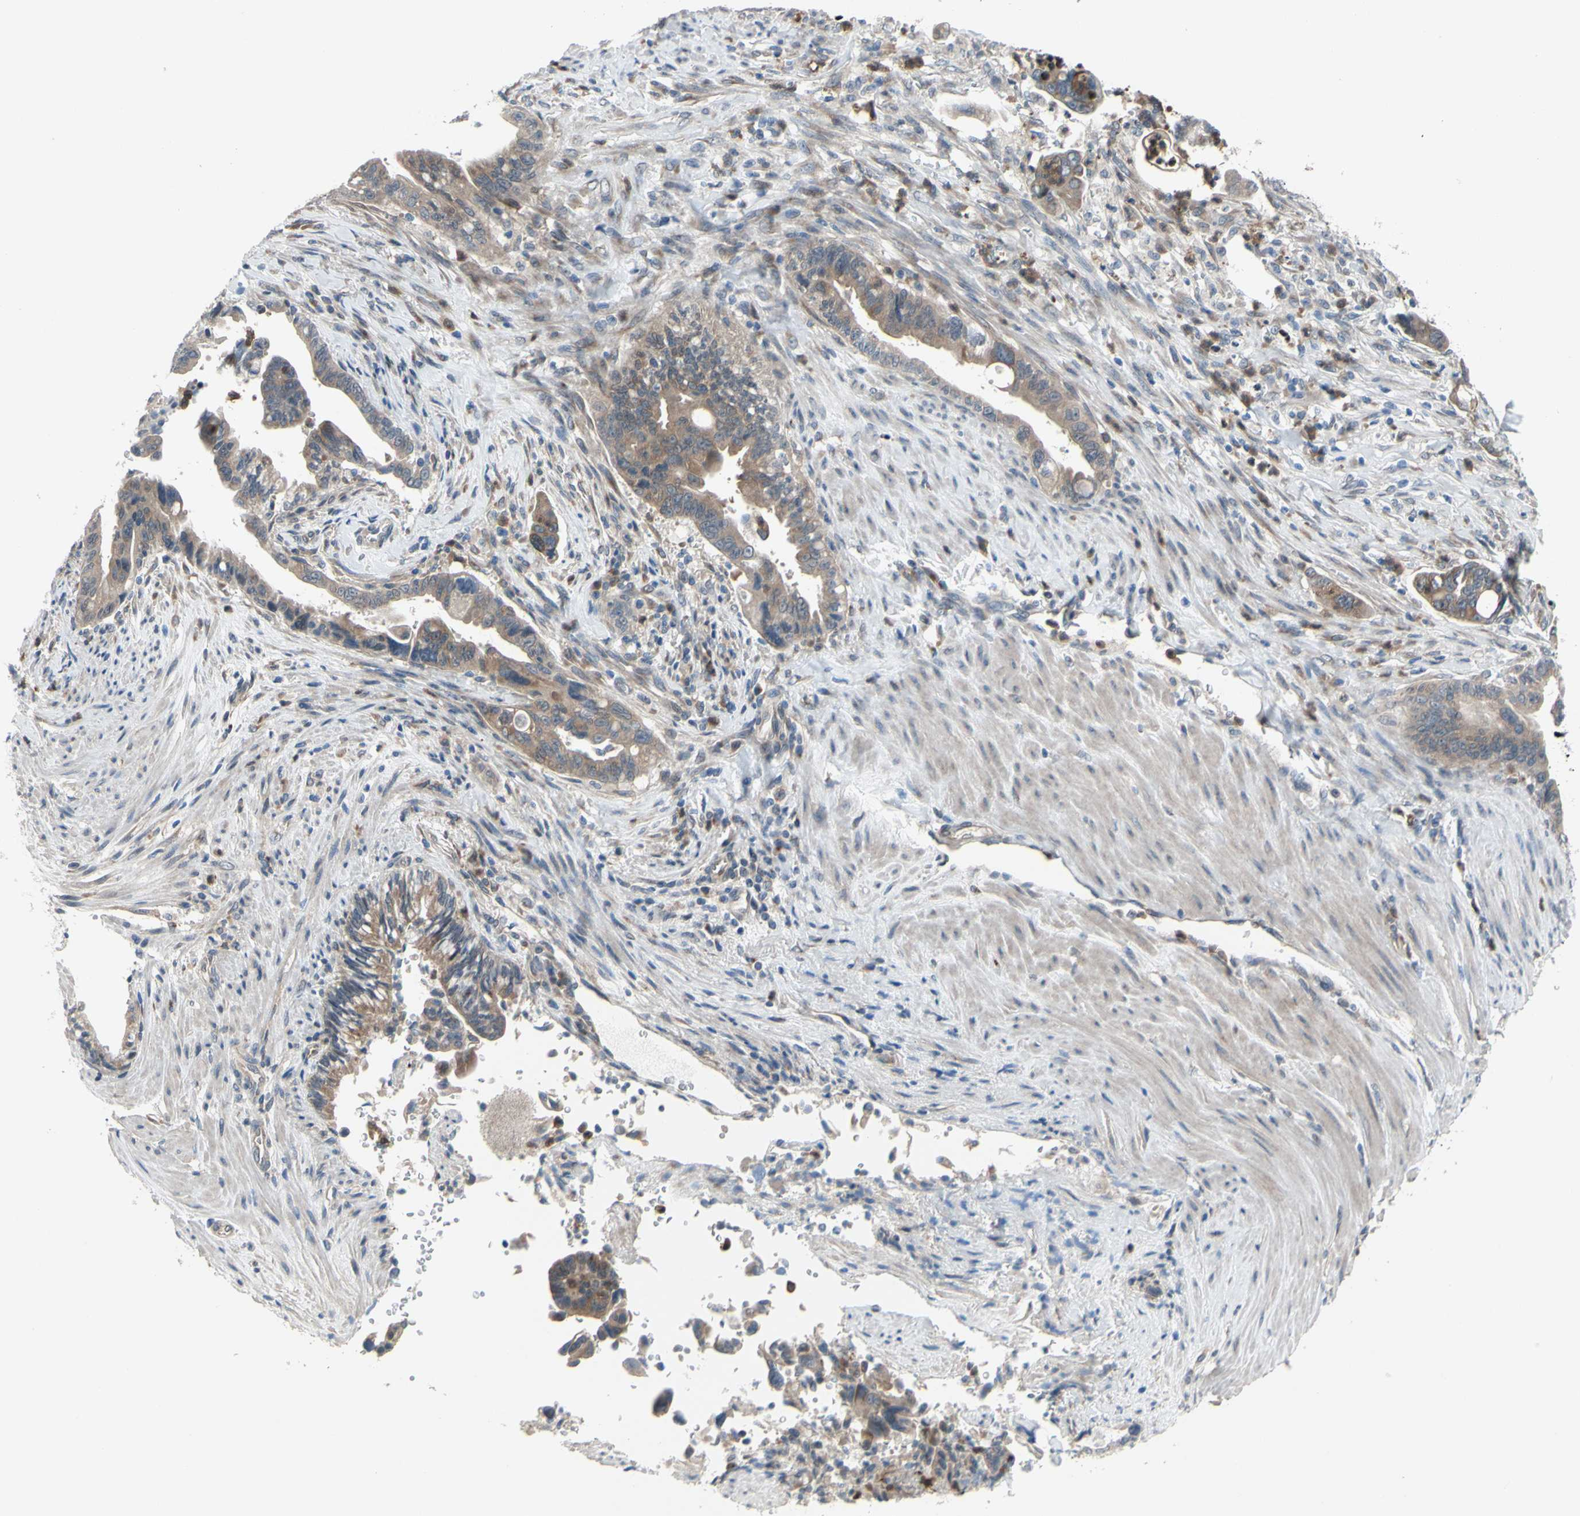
{"staining": {"intensity": "moderate", "quantity": ">75%", "location": "cytoplasmic/membranous"}, "tissue": "pancreatic cancer", "cell_type": "Tumor cells", "image_type": "cancer", "snomed": [{"axis": "morphology", "description": "Adenocarcinoma, NOS"}, {"axis": "topography", "description": "Pancreas"}], "caption": "Tumor cells exhibit medium levels of moderate cytoplasmic/membranous staining in about >75% of cells in adenocarcinoma (pancreatic).", "gene": "GRAMD2B", "patient": {"sex": "male", "age": 70}}